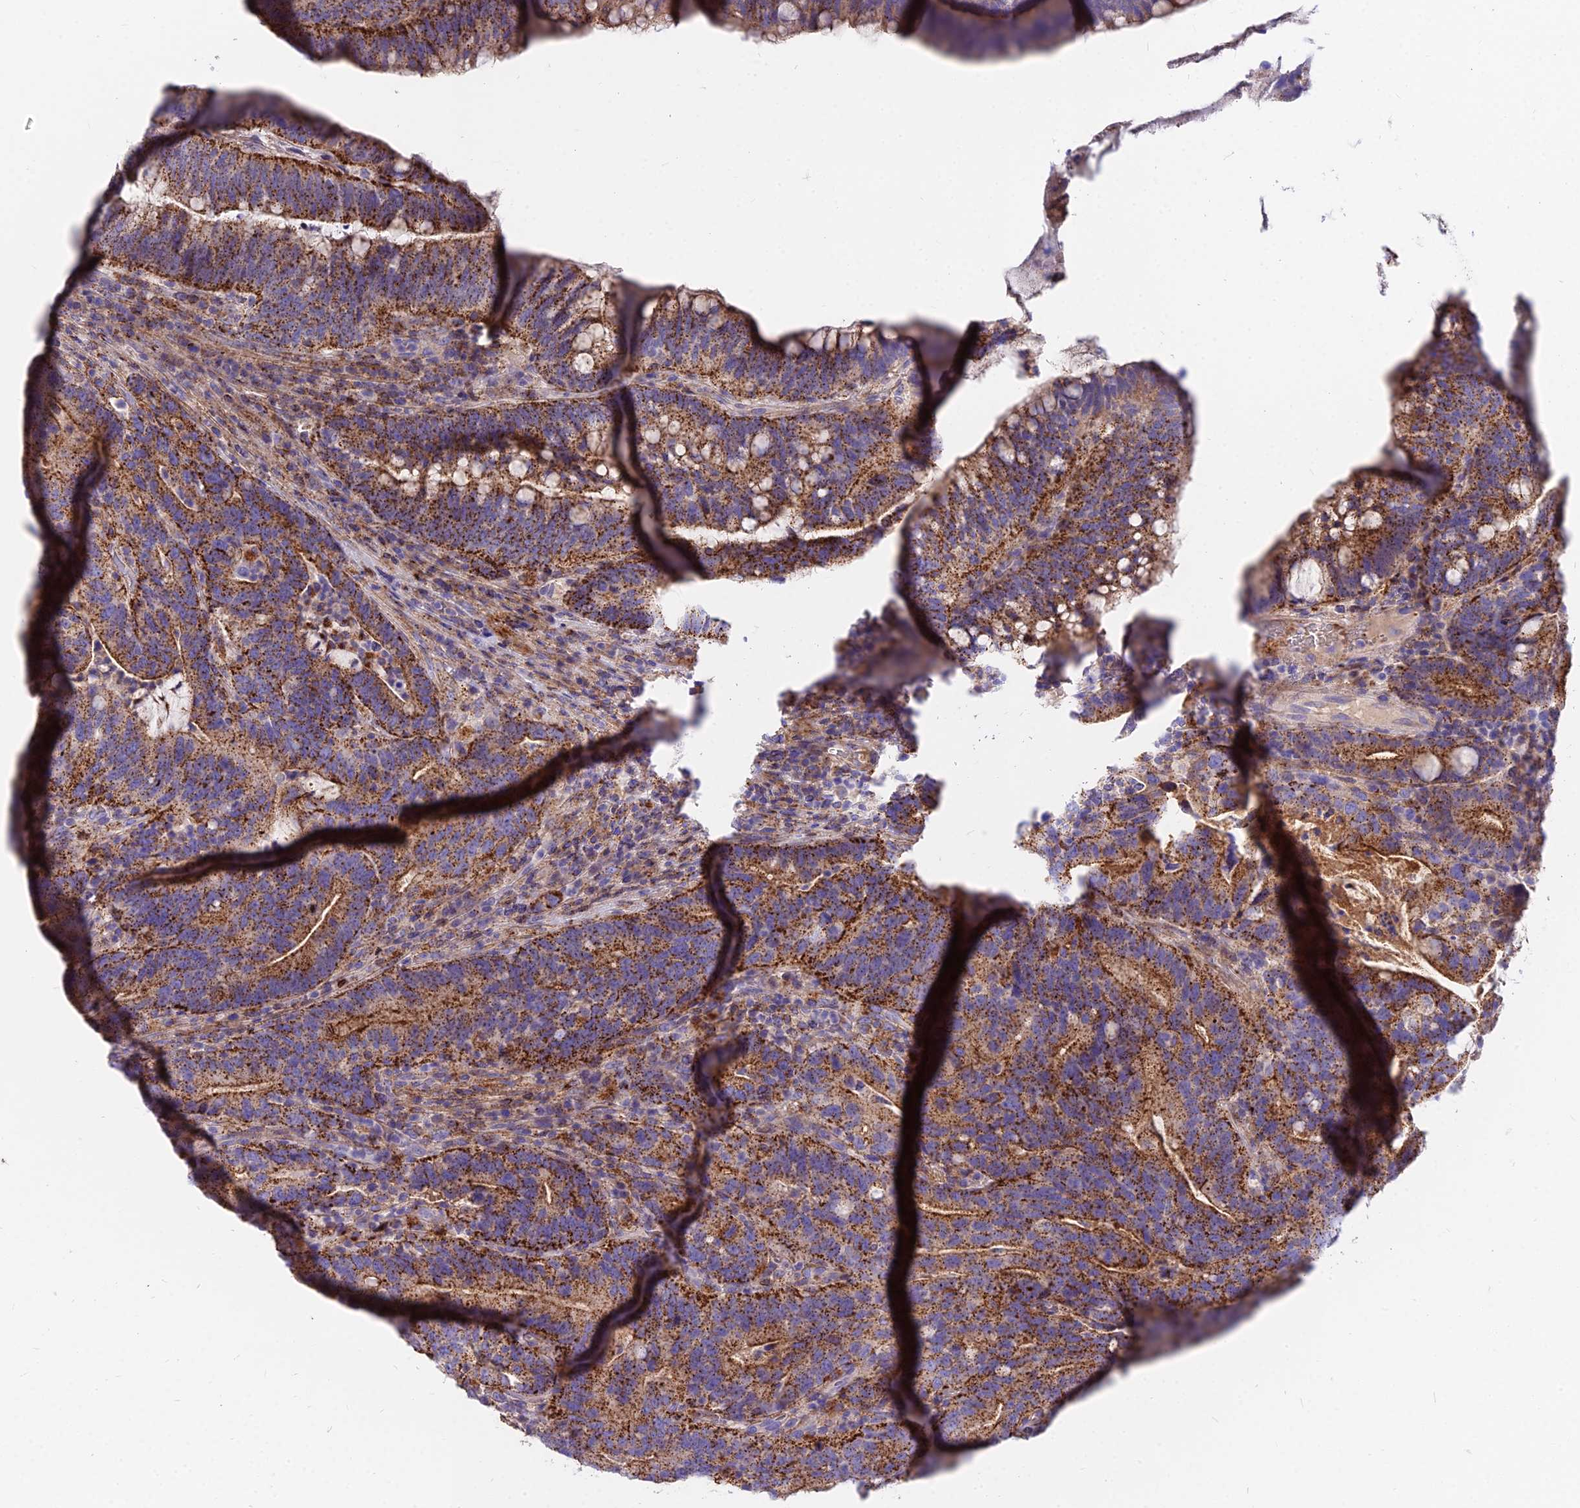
{"staining": {"intensity": "strong", "quantity": ">75%", "location": "cytoplasmic/membranous"}, "tissue": "colorectal cancer", "cell_type": "Tumor cells", "image_type": "cancer", "snomed": [{"axis": "morphology", "description": "Adenocarcinoma, NOS"}, {"axis": "topography", "description": "Colon"}], "caption": "Immunohistochemical staining of human adenocarcinoma (colorectal) exhibits high levels of strong cytoplasmic/membranous protein positivity in about >75% of tumor cells.", "gene": "FRMPD1", "patient": {"sex": "female", "age": 66}}